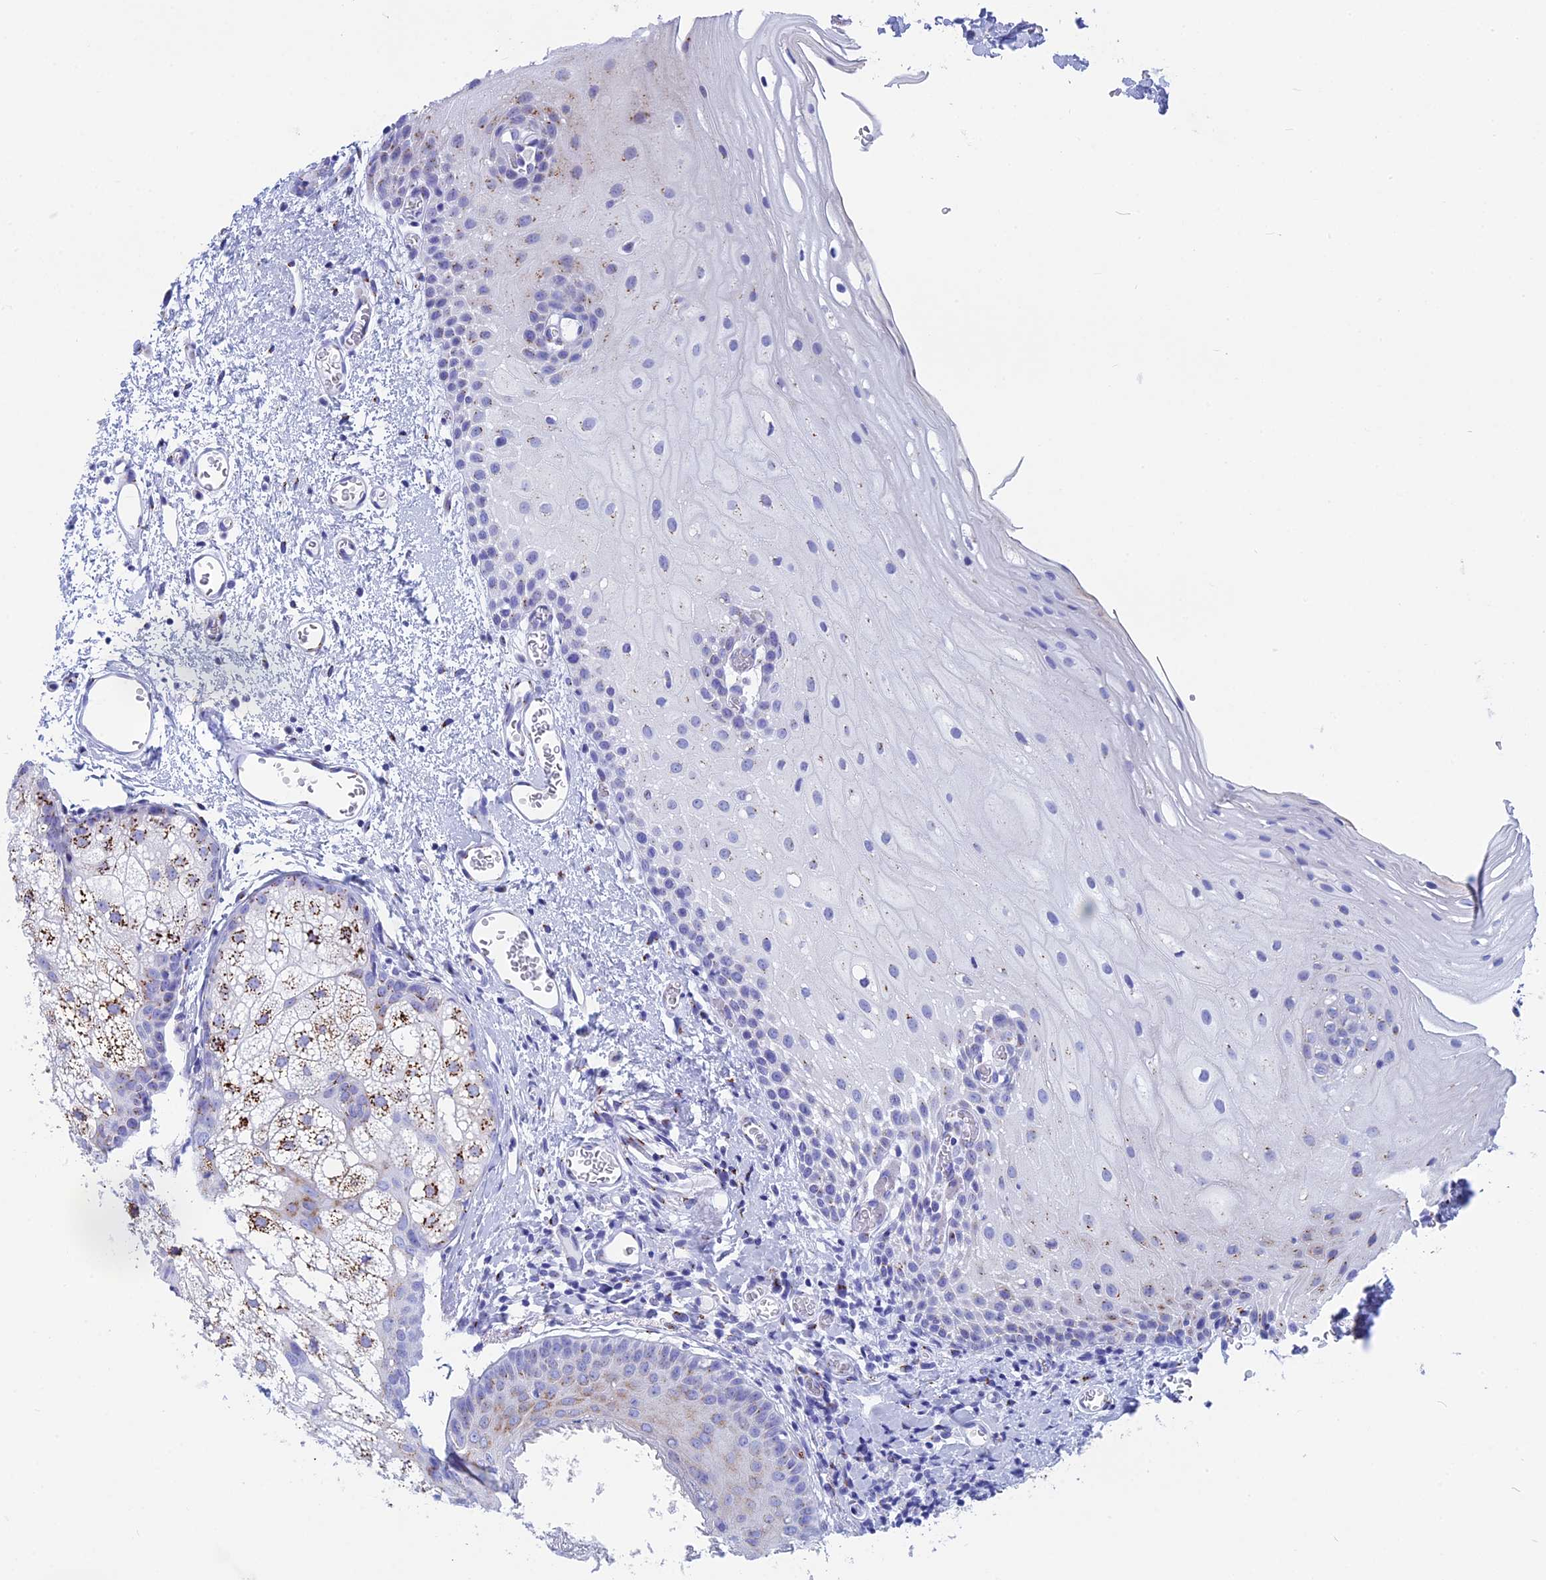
{"staining": {"intensity": "moderate", "quantity": "25%-75%", "location": "cytoplasmic/membranous"}, "tissue": "oral mucosa", "cell_type": "Squamous epithelial cells", "image_type": "normal", "snomed": [{"axis": "morphology", "description": "Normal tissue, NOS"}, {"axis": "morphology", "description": "Squamous cell carcinoma, NOS"}, {"axis": "topography", "description": "Oral tissue"}, {"axis": "topography", "description": "Head-Neck"}], "caption": "Squamous epithelial cells show medium levels of moderate cytoplasmic/membranous expression in approximately 25%-75% of cells in normal human oral mucosa.", "gene": "ERICH4", "patient": {"sex": "female", "age": 70}}